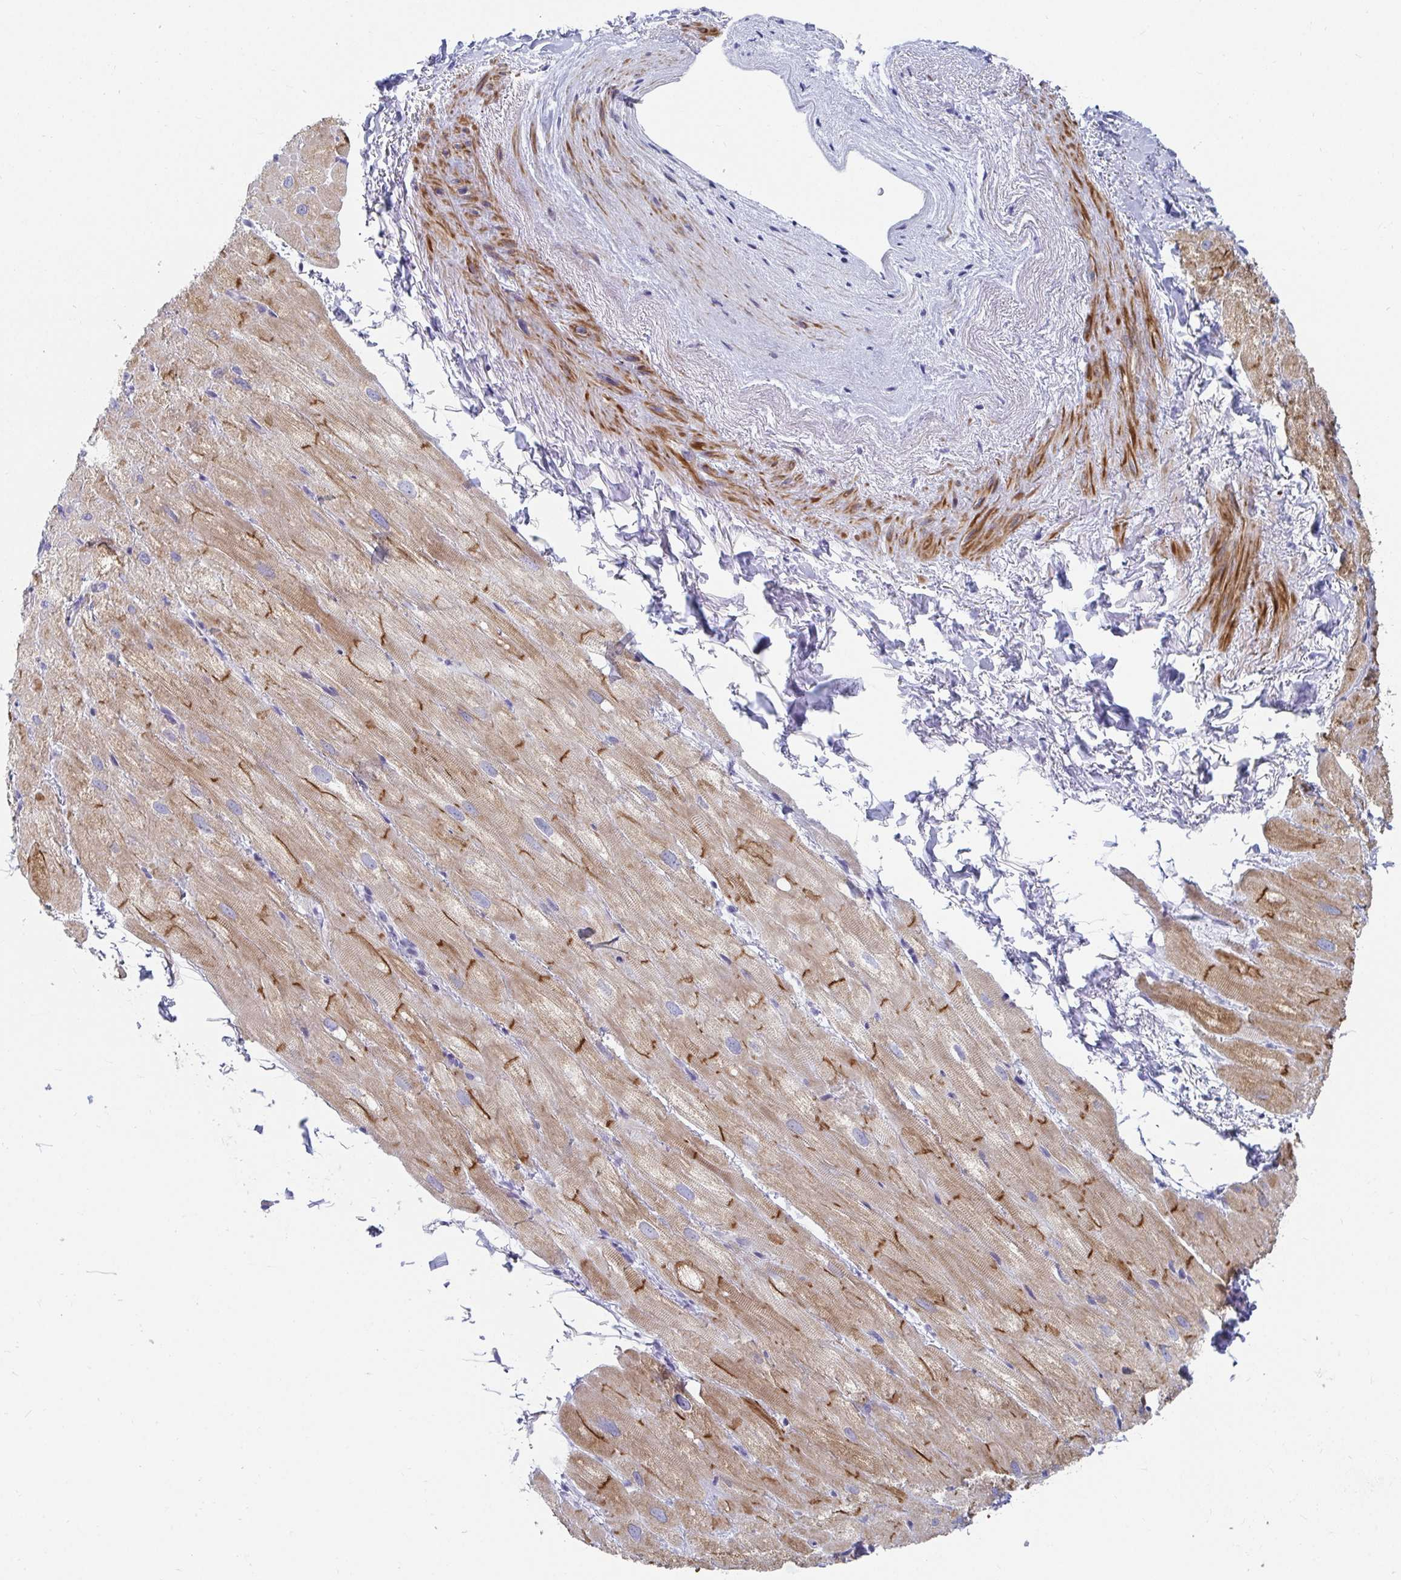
{"staining": {"intensity": "moderate", "quantity": ">75%", "location": "cytoplasmic/membranous"}, "tissue": "heart muscle", "cell_type": "Cardiomyocytes", "image_type": "normal", "snomed": [{"axis": "morphology", "description": "Normal tissue, NOS"}, {"axis": "topography", "description": "Heart"}], "caption": "Approximately >75% of cardiomyocytes in normal heart muscle demonstrate moderate cytoplasmic/membranous protein expression as visualized by brown immunohistochemical staining.", "gene": "ZFP82", "patient": {"sex": "male", "age": 62}}